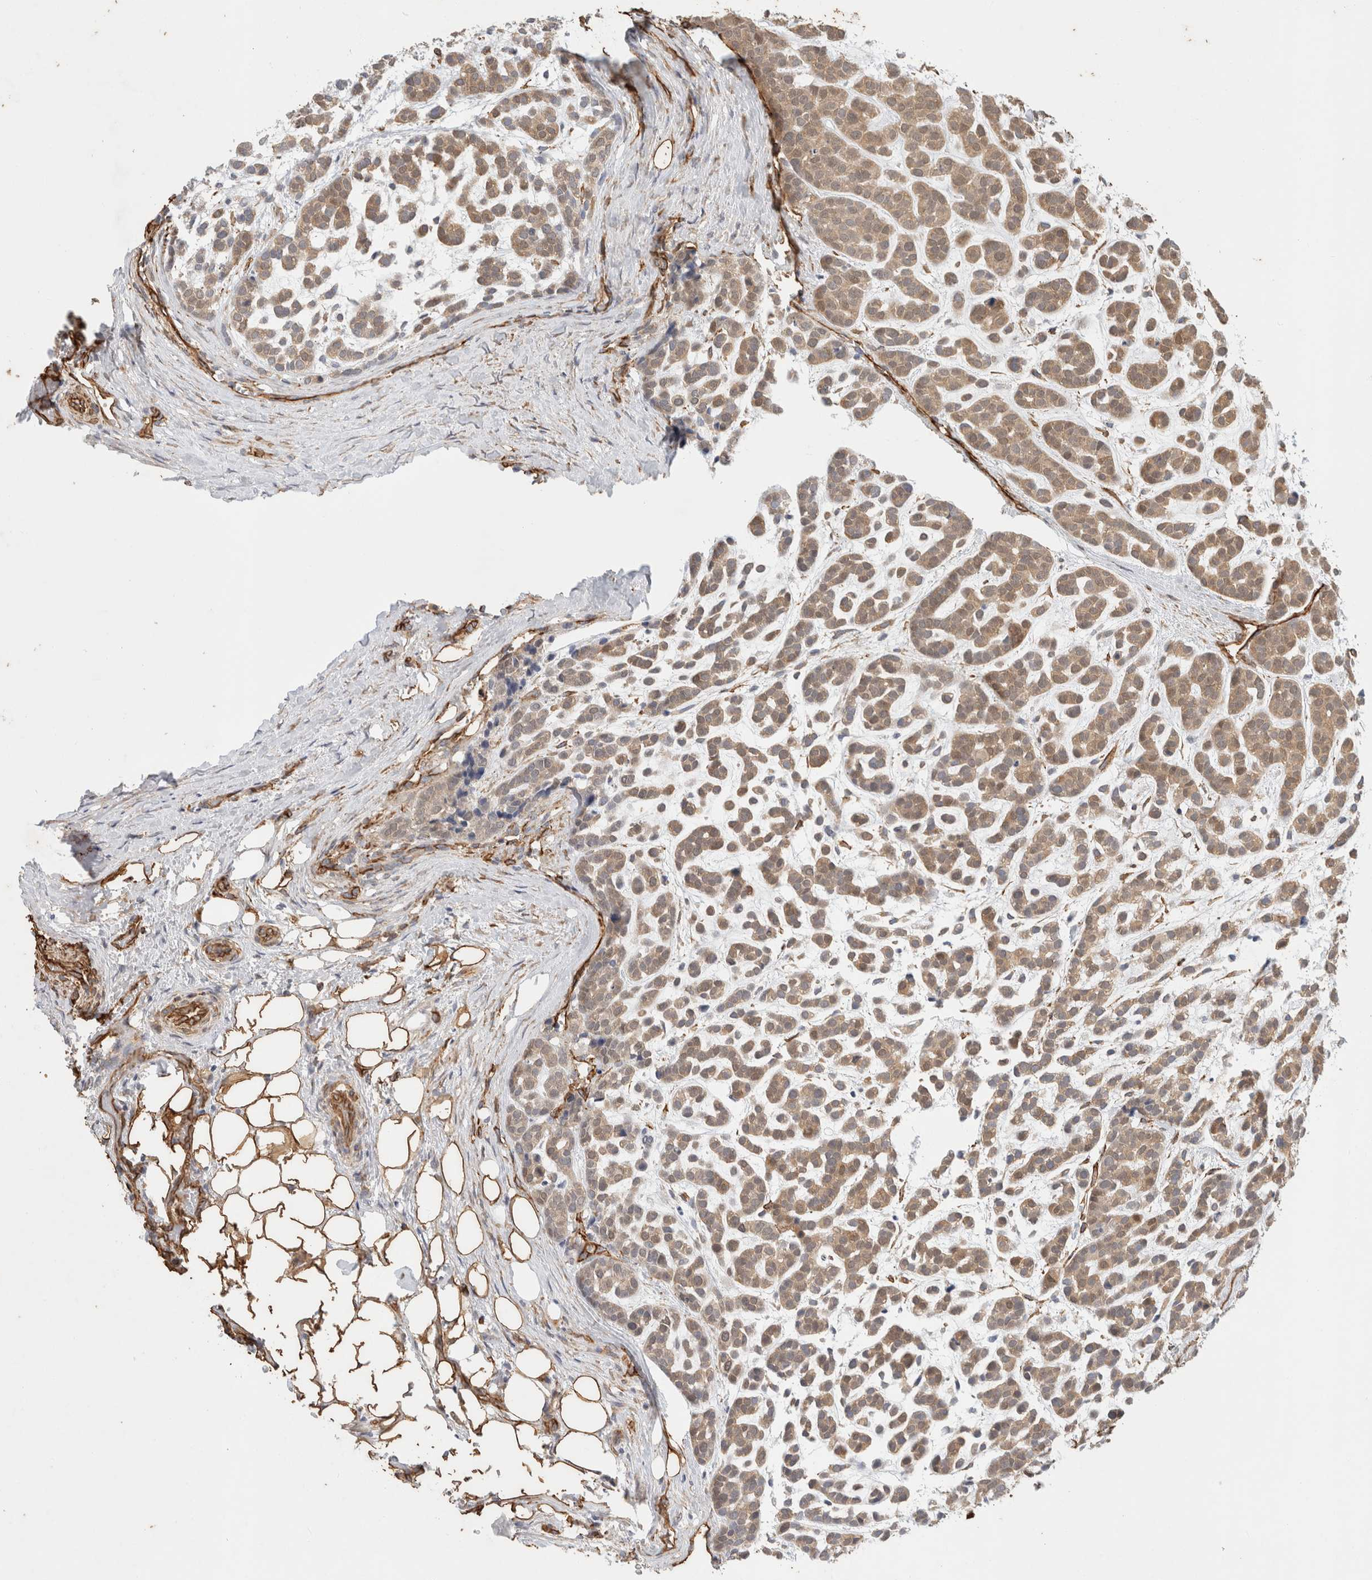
{"staining": {"intensity": "moderate", "quantity": ">75%", "location": "cytoplasmic/membranous"}, "tissue": "head and neck cancer", "cell_type": "Tumor cells", "image_type": "cancer", "snomed": [{"axis": "morphology", "description": "Adenocarcinoma, NOS"}, {"axis": "morphology", "description": "Adenoma, NOS"}, {"axis": "topography", "description": "Head-Neck"}], "caption": "Moderate cytoplasmic/membranous positivity is appreciated in approximately >75% of tumor cells in adenoma (head and neck).", "gene": "JMJD4", "patient": {"sex": "female", "age": 55}}